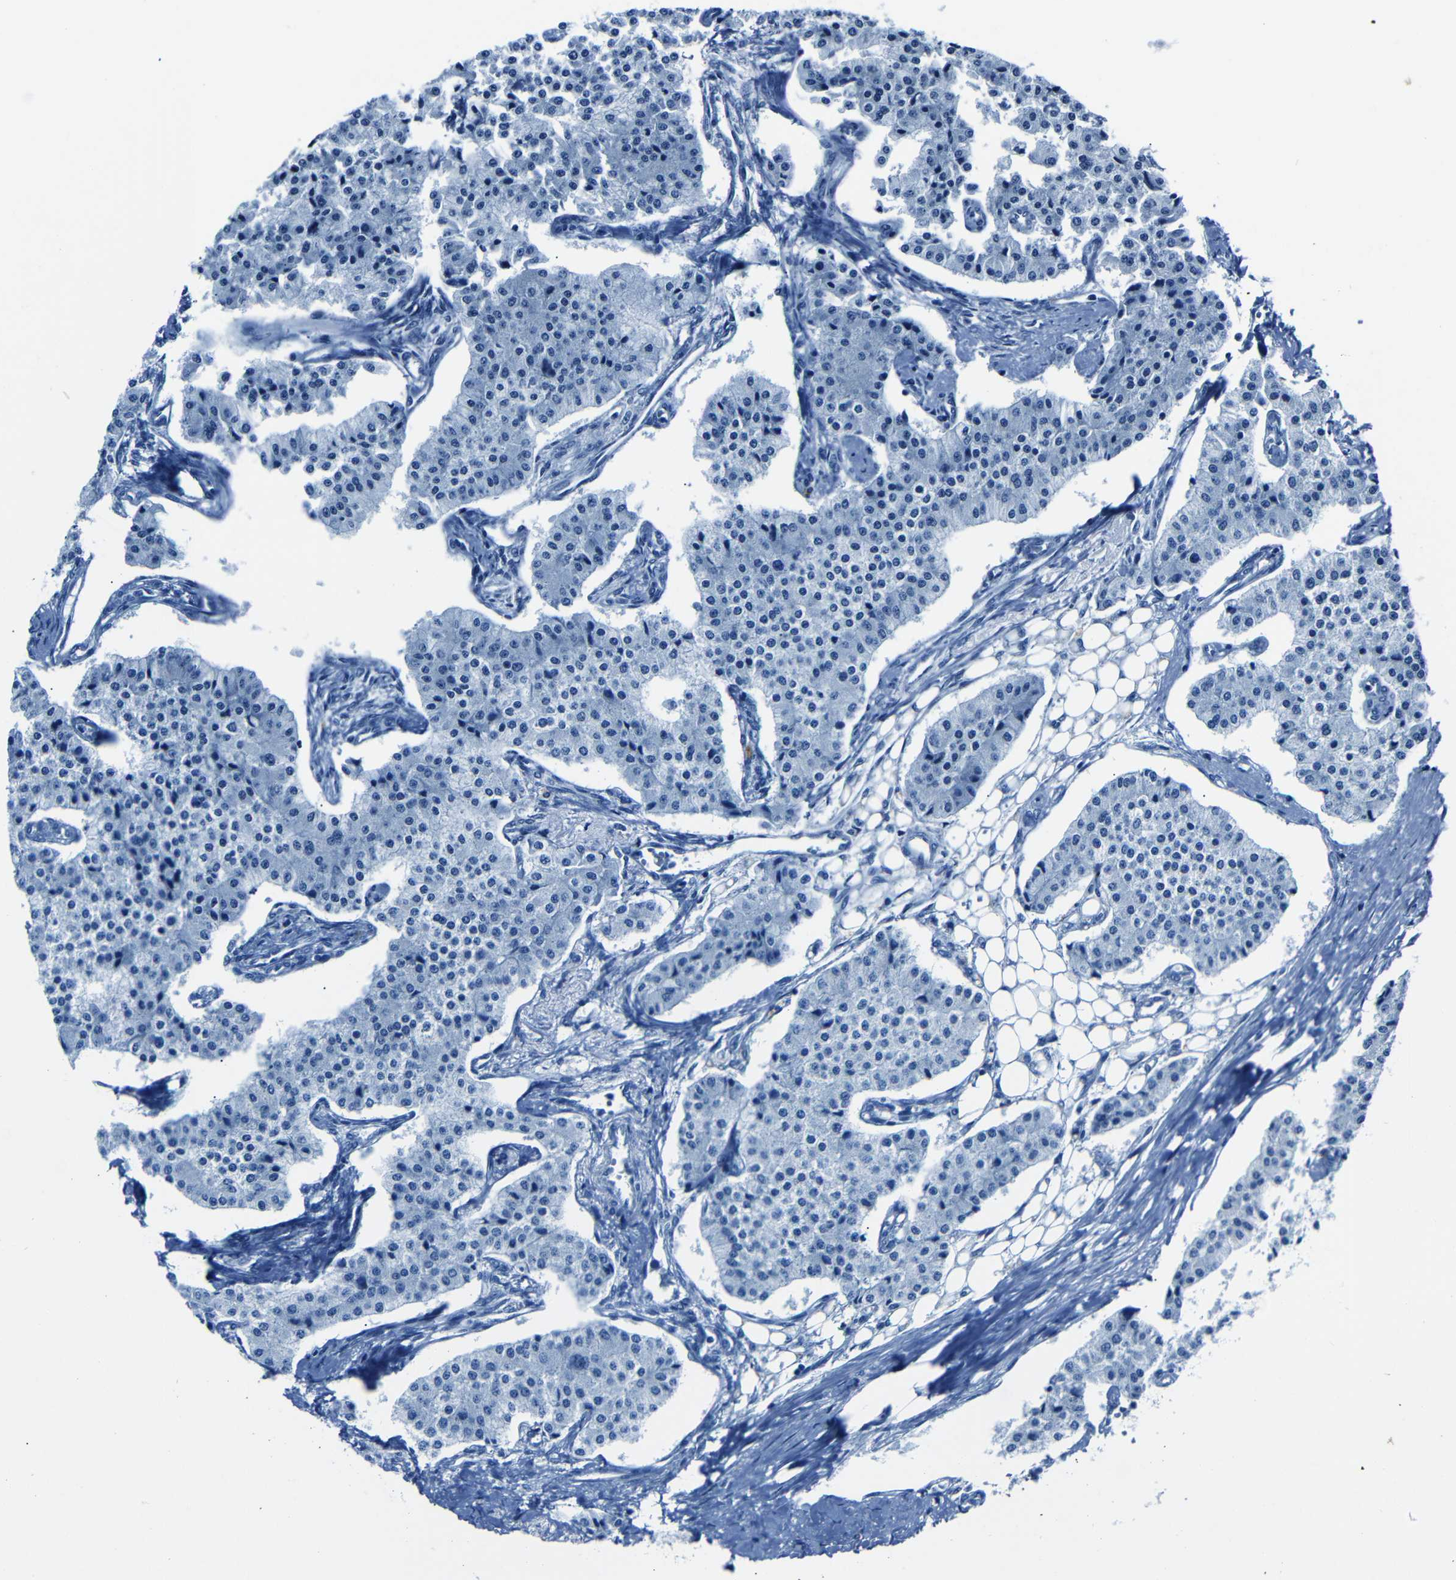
{"staining": {"intensity": "negative", "quantity": "none", "location": "none"}, "tissue": "carcinoid", "cell_type": "Tumor cells", "image_type": "cancer", "snomed": [{"axis": "morphology", "description": "Carcinoid, malignant, NOS"}, {"axis": "topography", "description": "Colon"}], "caption": "IHC photomicrograph of neoplastic tissue: human carcinoid (malignant) stained with DAB (3,3'-diaminobenzidine) displays no significant protein staining in tumor cells.", "gene": "CLDN11", "patient": {"sex": "female", "age": 52}}